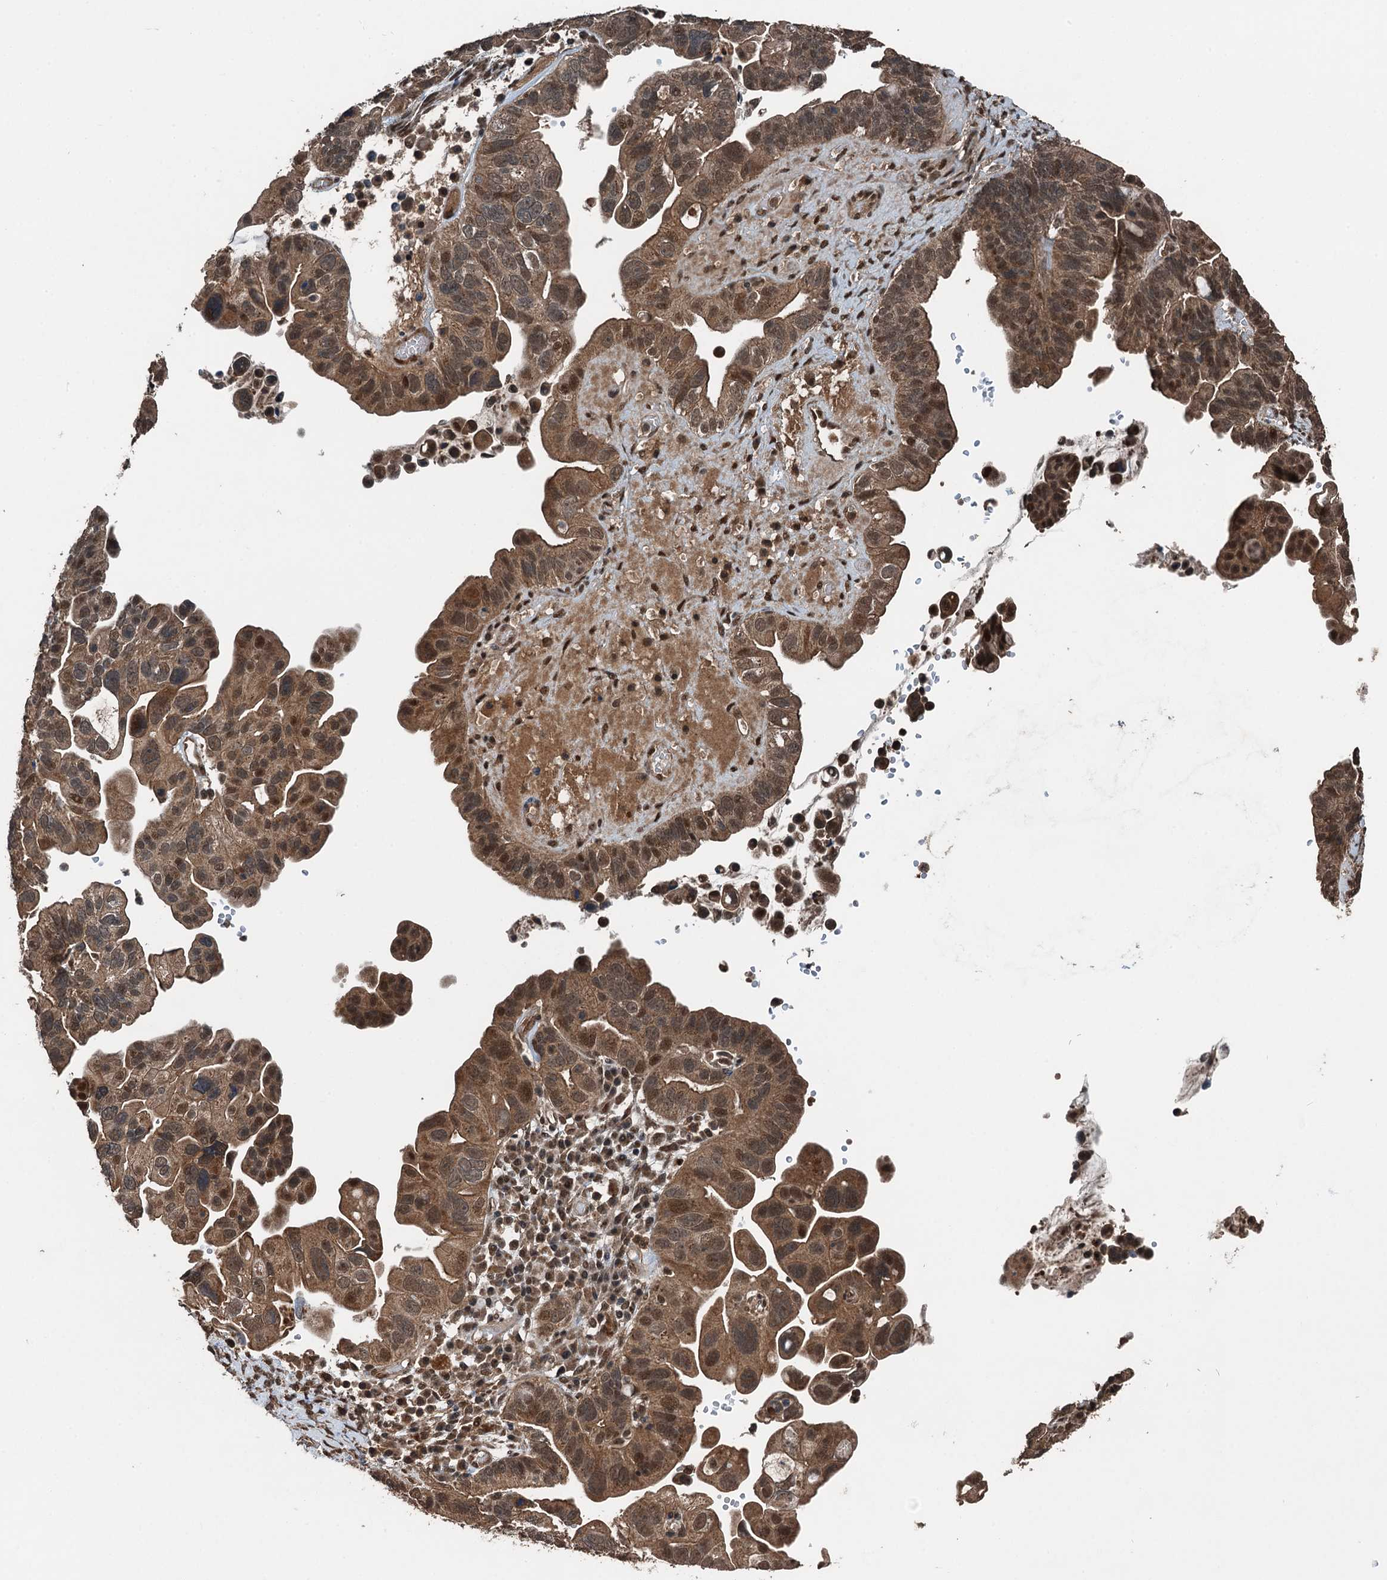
{"staining": {"intensity": "moderate", "quantity": ">75%", "location": "cytoplasmic/membranous,nuclear"}, "tissue": "ovarian cancer", "cell_type": "Tumor cells", "image_type": "cancer", "snomed": [{"axis": "morphology", "description": "Cystadenocarcinoma, serous, NOS"}, {"axis": "topography", "description": "Ovary"}], "caption": "Ovarian serous cystadenocarcinoma stained with DAB (3,3'-diaminobenzidine) immunohistochemistry shows medium levels of moderate cytoplasmic/membranous and nuclear positivity in about >75% of tumor cells.", "gene": "UBXN6", "patient": {"sex": "female", "age": 56}}